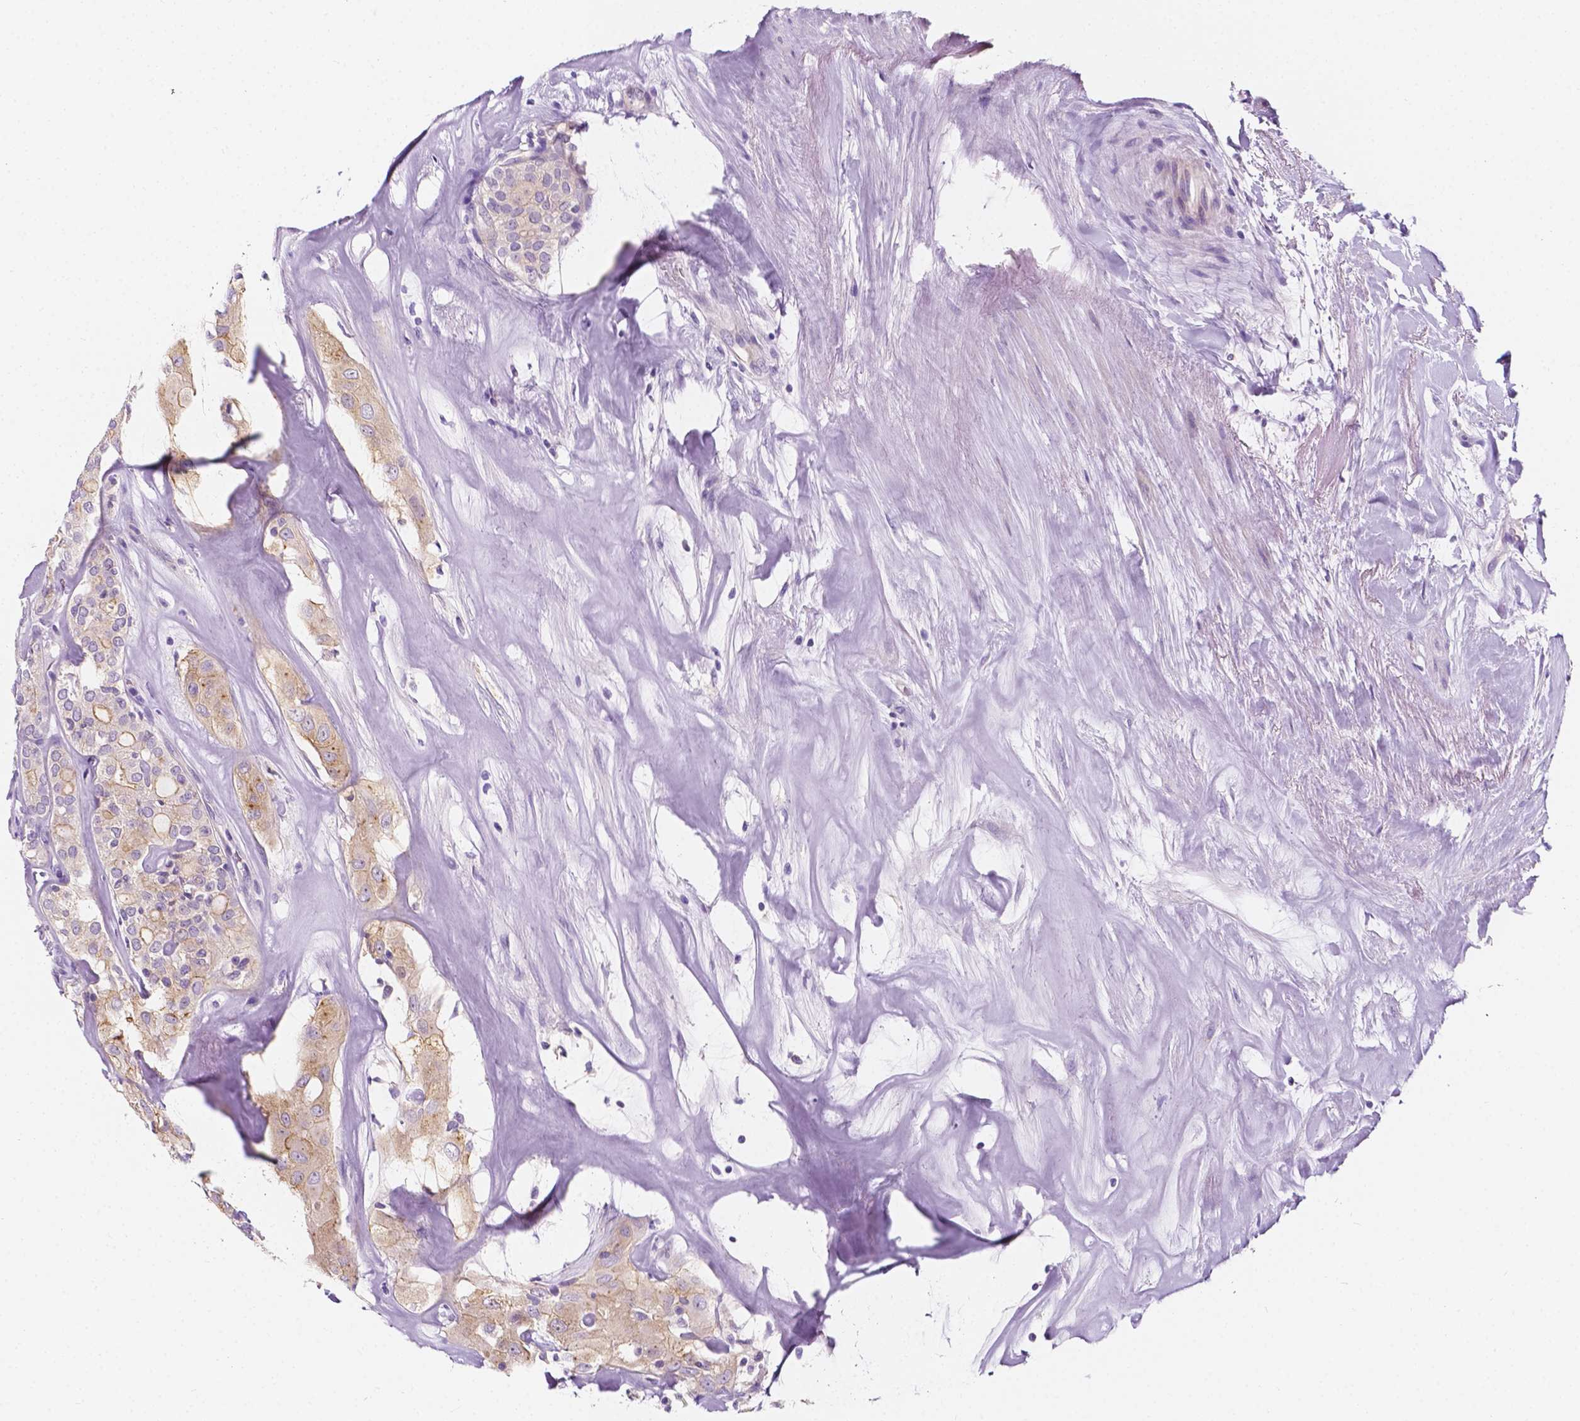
{"staining": {"intensity": "negative", "quantity": "none", "location": "none"}, "tissue": "thyroid cancer", "cell_type": "Tumor cells", "image_type": "cancer", "snomed": [{"axis": "morphology", "description": "Follicular adenoma carcinoma, NOS"}, {"axis": "topography", "description": "Thyroid gland"}], "caption": "A photomicrograph of human thyroid cancer is negative for staining in tumor cells.", "gene": "SIRT2", "patient": {"sex": "male", "age": 75}}